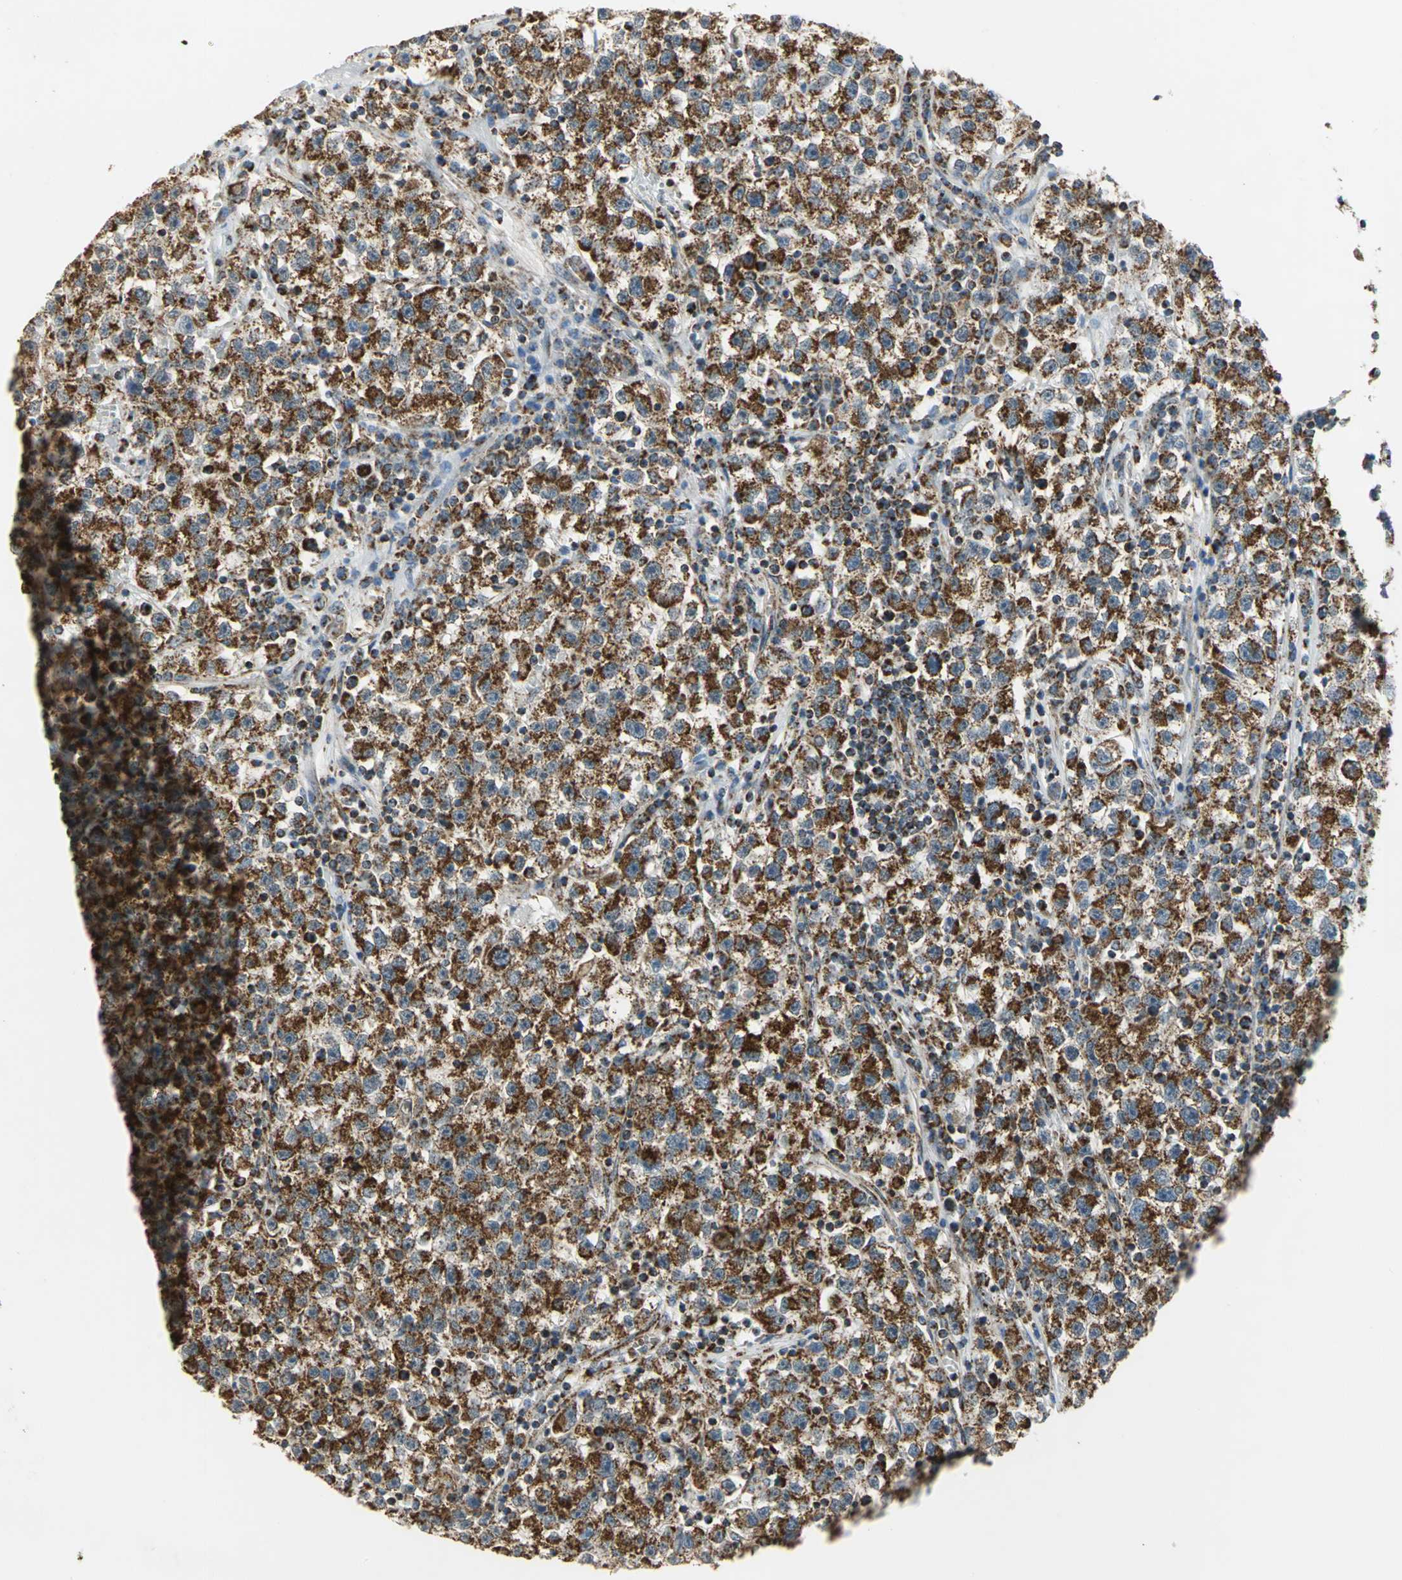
{"staining": {"intensity": "strong", "quantity": ">75%", "location": "cytoplasmic/membranous"}, "tissue": "testis cancer", "cell_type": "Tumor cells", "image_type": "cancer", "snomed": [{"axis": "morphology", "description": "Seminoma, NOS"}, {"axis": "topography", "description": "Testis"}], "caption": "Immunohistochemistry staining of testis cancer, which demonstrates high levels of strong cytoplasmic/membranous positivity in about >75% of tumor cells indicating strong cytoplasmic/membranous protein expression. The staining was performed using DAB (brown) for protein detection and nuclei were counterstained in hematoxylin (blue).", "gene": "MRPS22", "patient": {"sex": "male", "age": 22}}